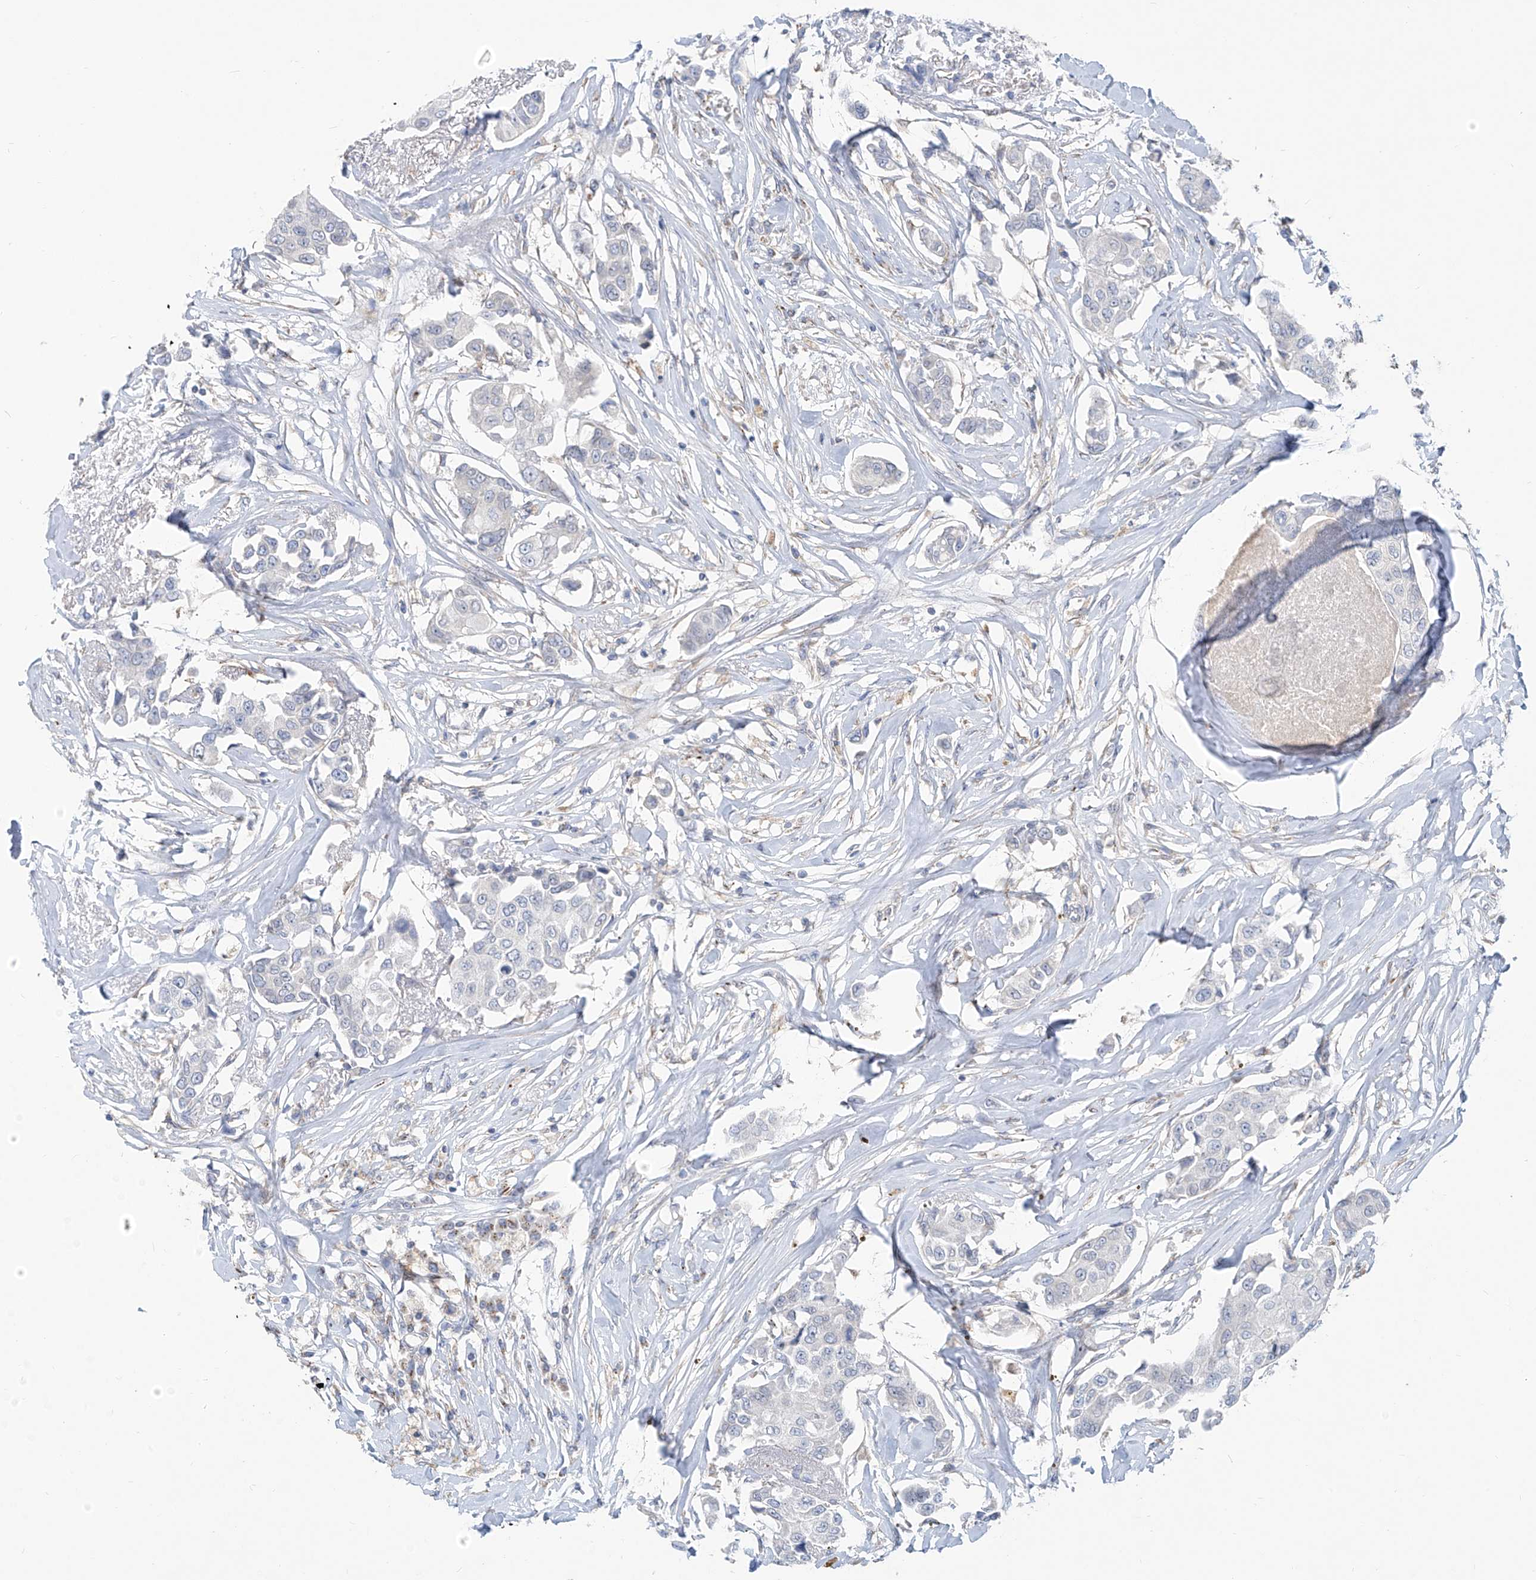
{"staining": {"intensity": "negative", "quantity": "none", "location": "none"}, "tissue": "breast cancer", "cell_type": "Tumor cells", "image_type": "cancer", "snomed": [{"axis": "morphology", "description": "Duct carcinoma"}, {"axis": "topography", "description": "Breast"}], "caption": "An IHC photomicrograph of breast cancer is shown. There is no staining in tumor cells of breast cancer.", "gene": "KRTAP25-1", "patient": {"sex": "female", "age": 80}}